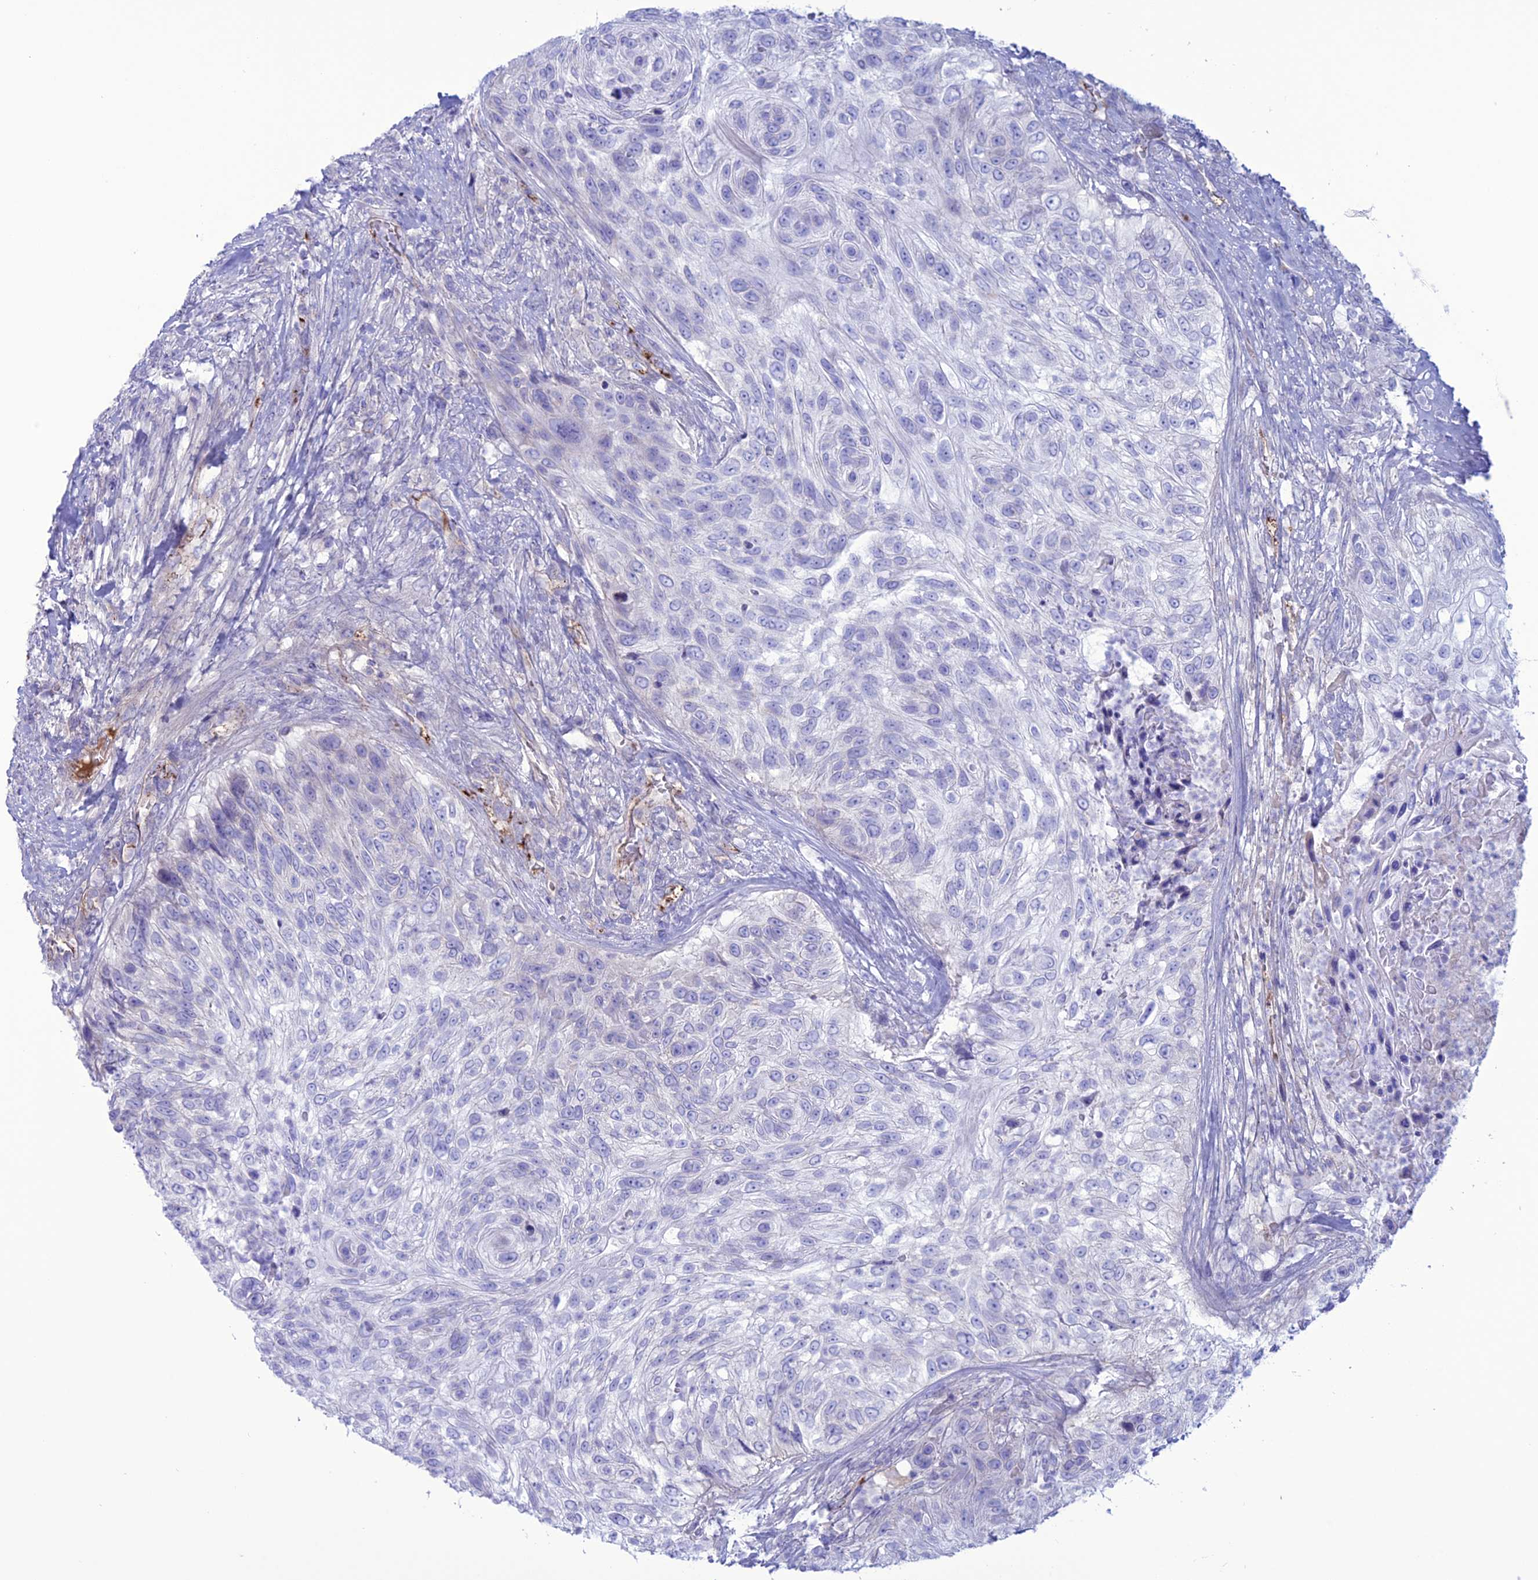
{"staining": {"intensity": "negative", "quantity": "none", "location": "none"}, "tissue": "urothelial cancer", "cell_type": "Tumor cells", "image_type": "cancer", "snomed": [{"axis": "morphology", "description": "Urothelial carcinoma, High grade"}, {"axis": "topography", "description": "Urinary bladder"}], "caption": "An immunohistochemistry photomicrograph of high-grade urothelial carcinoma is shown. There is no staining in tumor cells of high-grade urothelial carcinoma.", "gene": "CDC42EP5", "patient": {"sex": "female", "age": 60}}